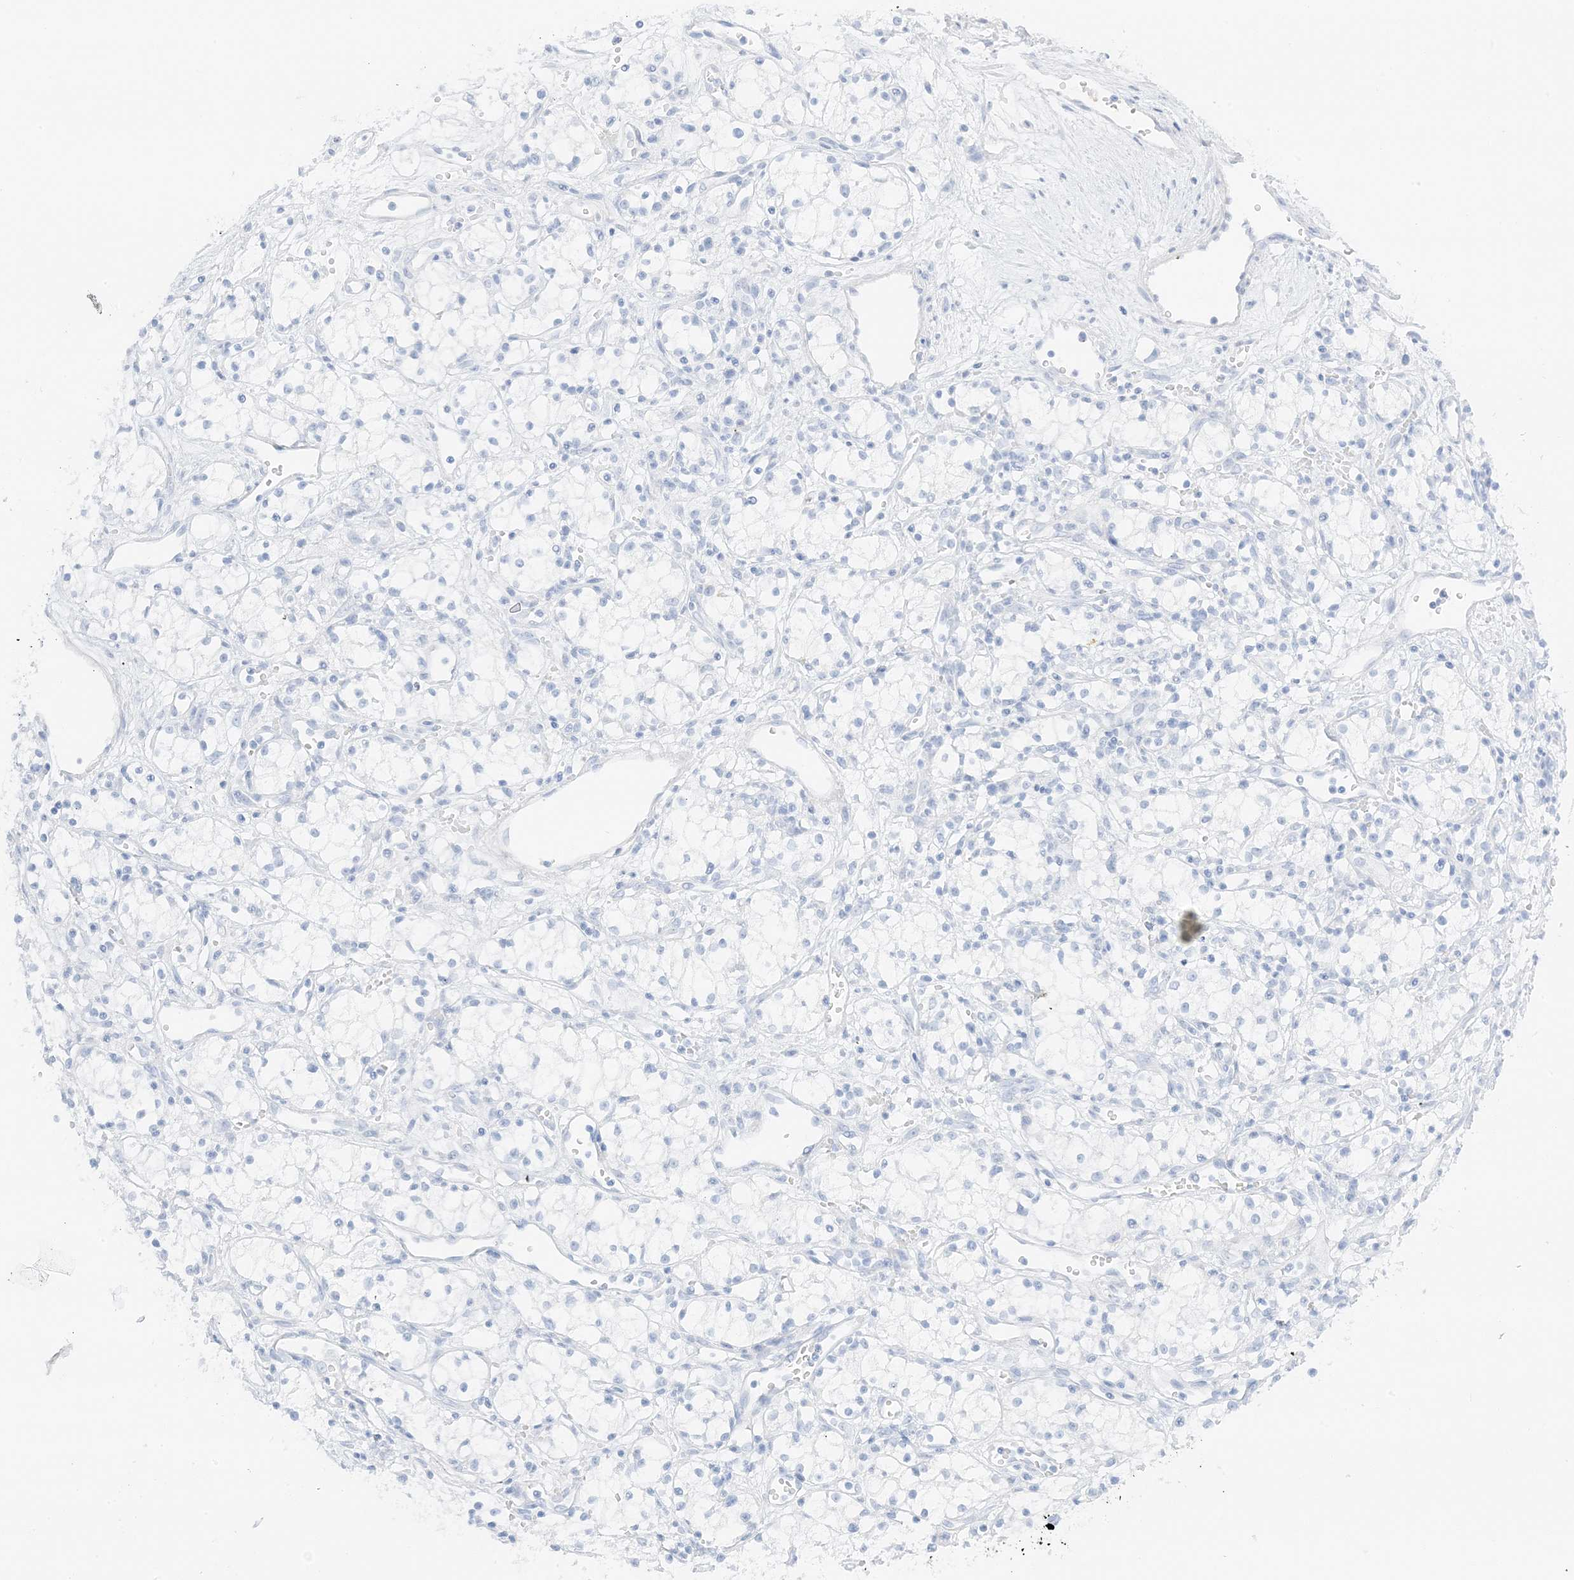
{"staining": {"intensity": "negative", "quantity": "none", "location": "none"}, "tissue": "renal cancer", "cell_type": "Tumor cells", "image_type": "cancer", "snomed": [{"axis": "morphology", "description": "Adenocarcinoma, NOS"}, {"axis": "topography", "description": "Kidney"}], "caption": "Tumor cells show no significant protein expression in adenocarcinoma (renal).", "gene": "SLC22A13", "patient": {"sex": "male", "age": 59}}